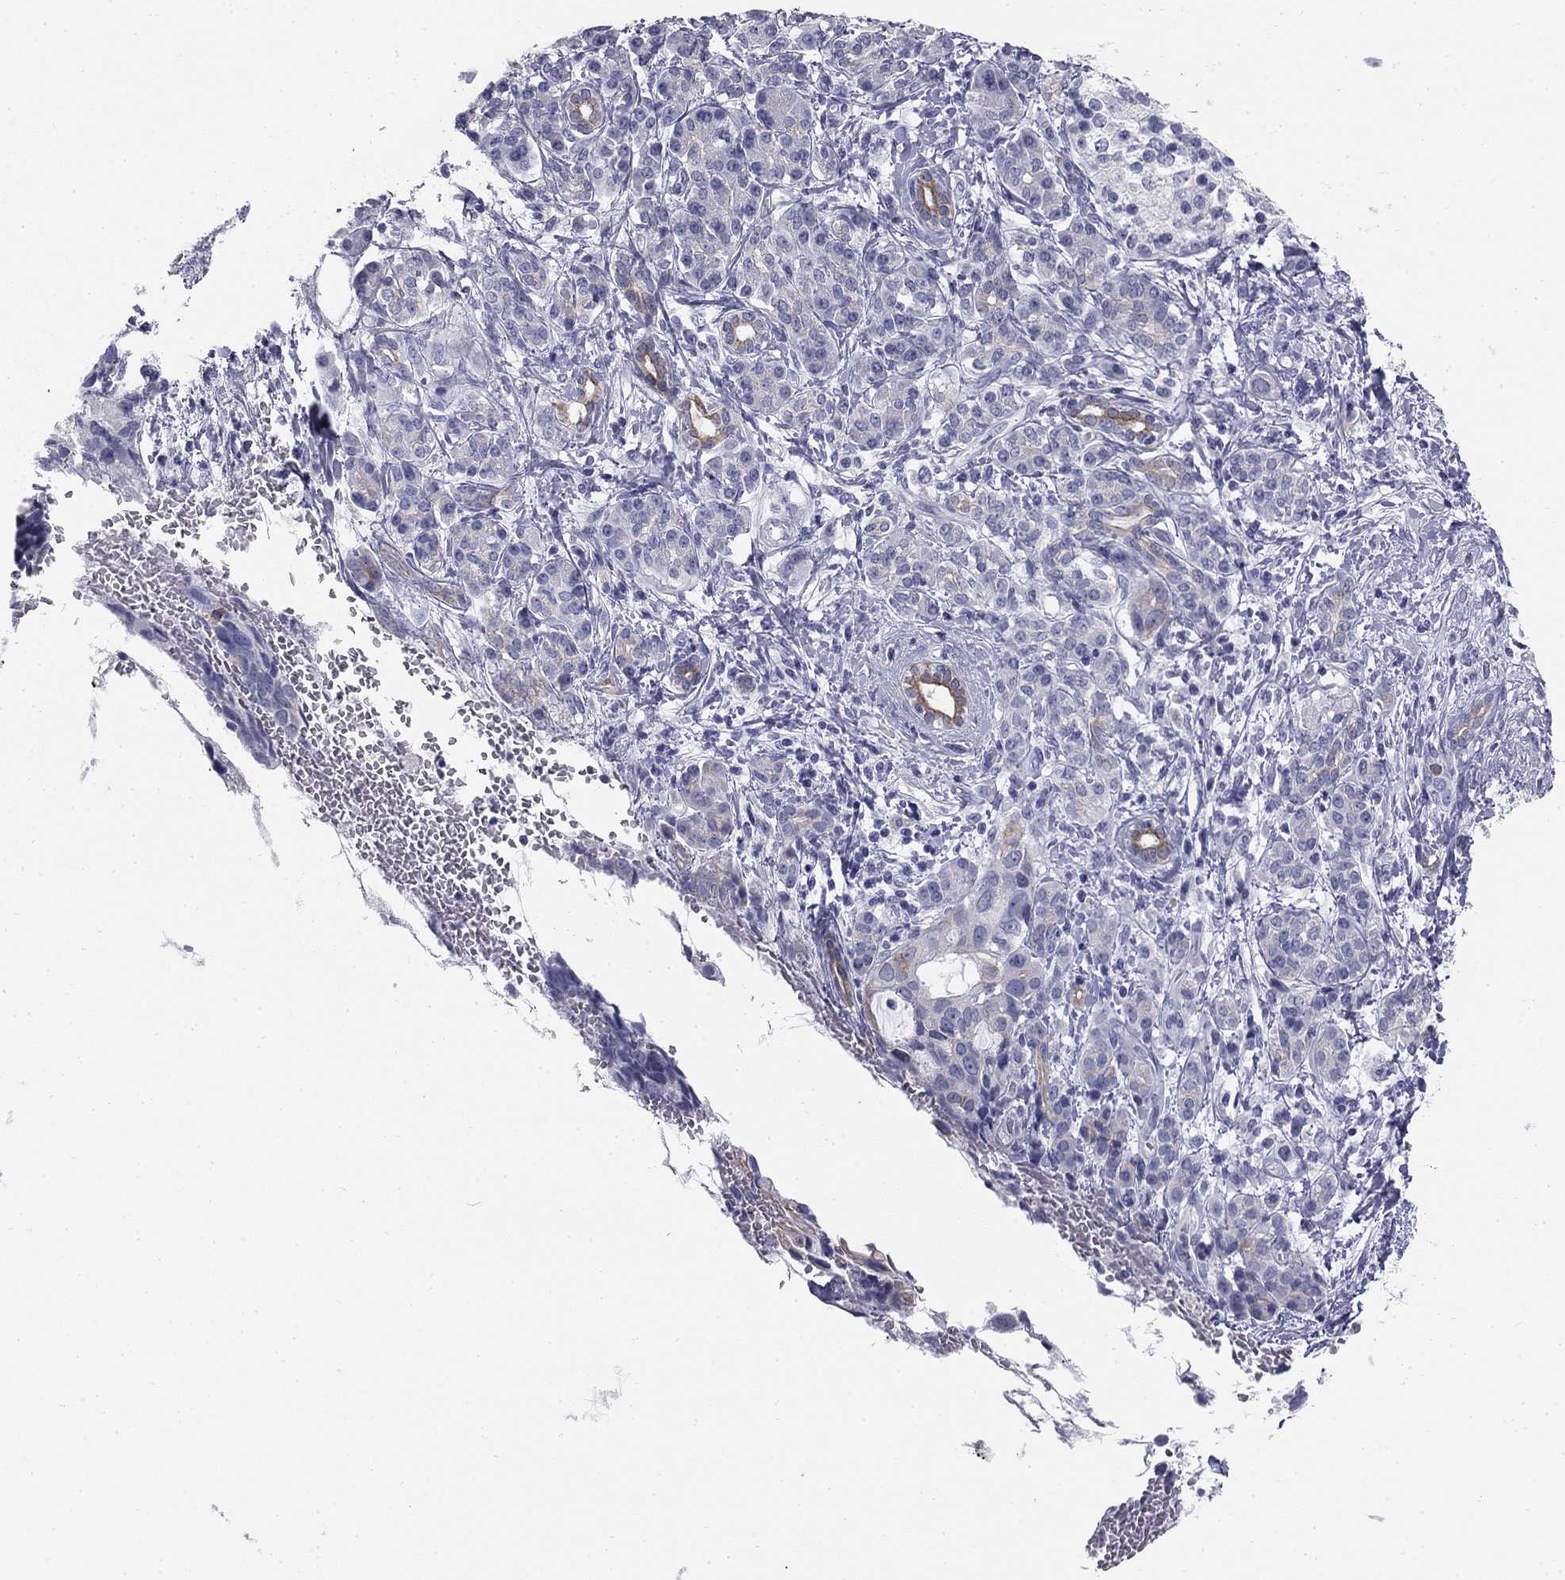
{"staining": {"intensity": "moderate", "quantity": "<25%", "location": "cytoplasmic/membranous"}, "tissue": "pancreatic cancer", "cell_type": "Tumor cells", "image_type": "cancer", "snomed": [{"axis": "morphology", "description": "Adenocarcinoma, NOS"}, {"axis": "topography", "description": "Pancreas"}], "caption": "Adenocarcinoma (pancreatic) was stained to show a protein in brown. There is low levels of moderate cytoplasmic/membranous staining in about <25% of tumor cells. (DAB IHC, brown staining for protein, blue staining for nuclei).", "gene": "SULT2B1", "patient": {"sex": "female", "age": 56}}